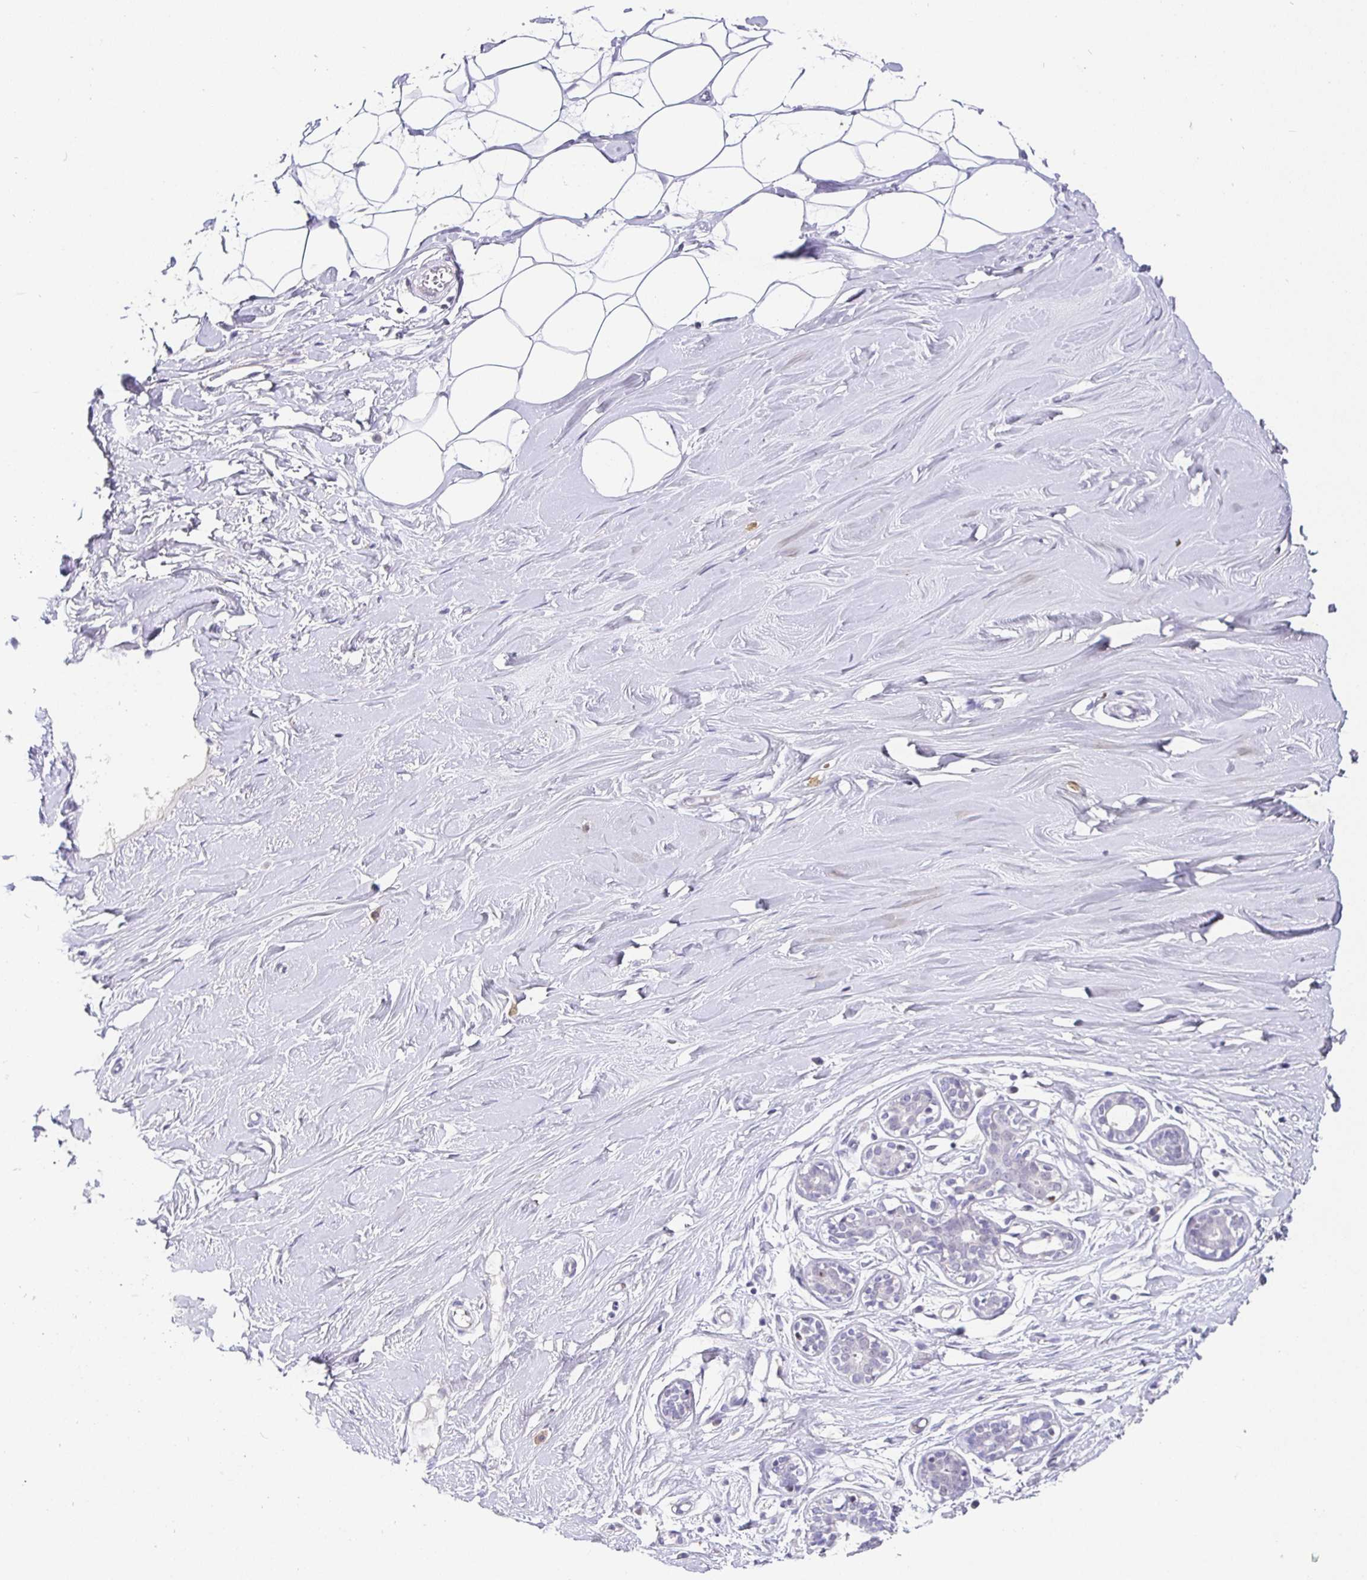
{"staining": {"intensity": "negative", "quantity": "none", "location": "none"}, "tissue": "breast", "cell_type": "Adipocytes", "image_type": "normal", "snomed": [{"axis": "morphology", "description": "Normal tissue, NOS"}, {"axis": "topography", "description": "Breast"}], "caption": "Adipocytes are negative for protein expression in benign human breast. The staining was performed using DAB (3,3'-diaminobenzidine) to visualize the protein expression in brown, while the nuclei were stained in blue with hematoxylin (Magnification: 20x).", "gene": "SATB1", "patient": {"sex": "female", "age": 27}}